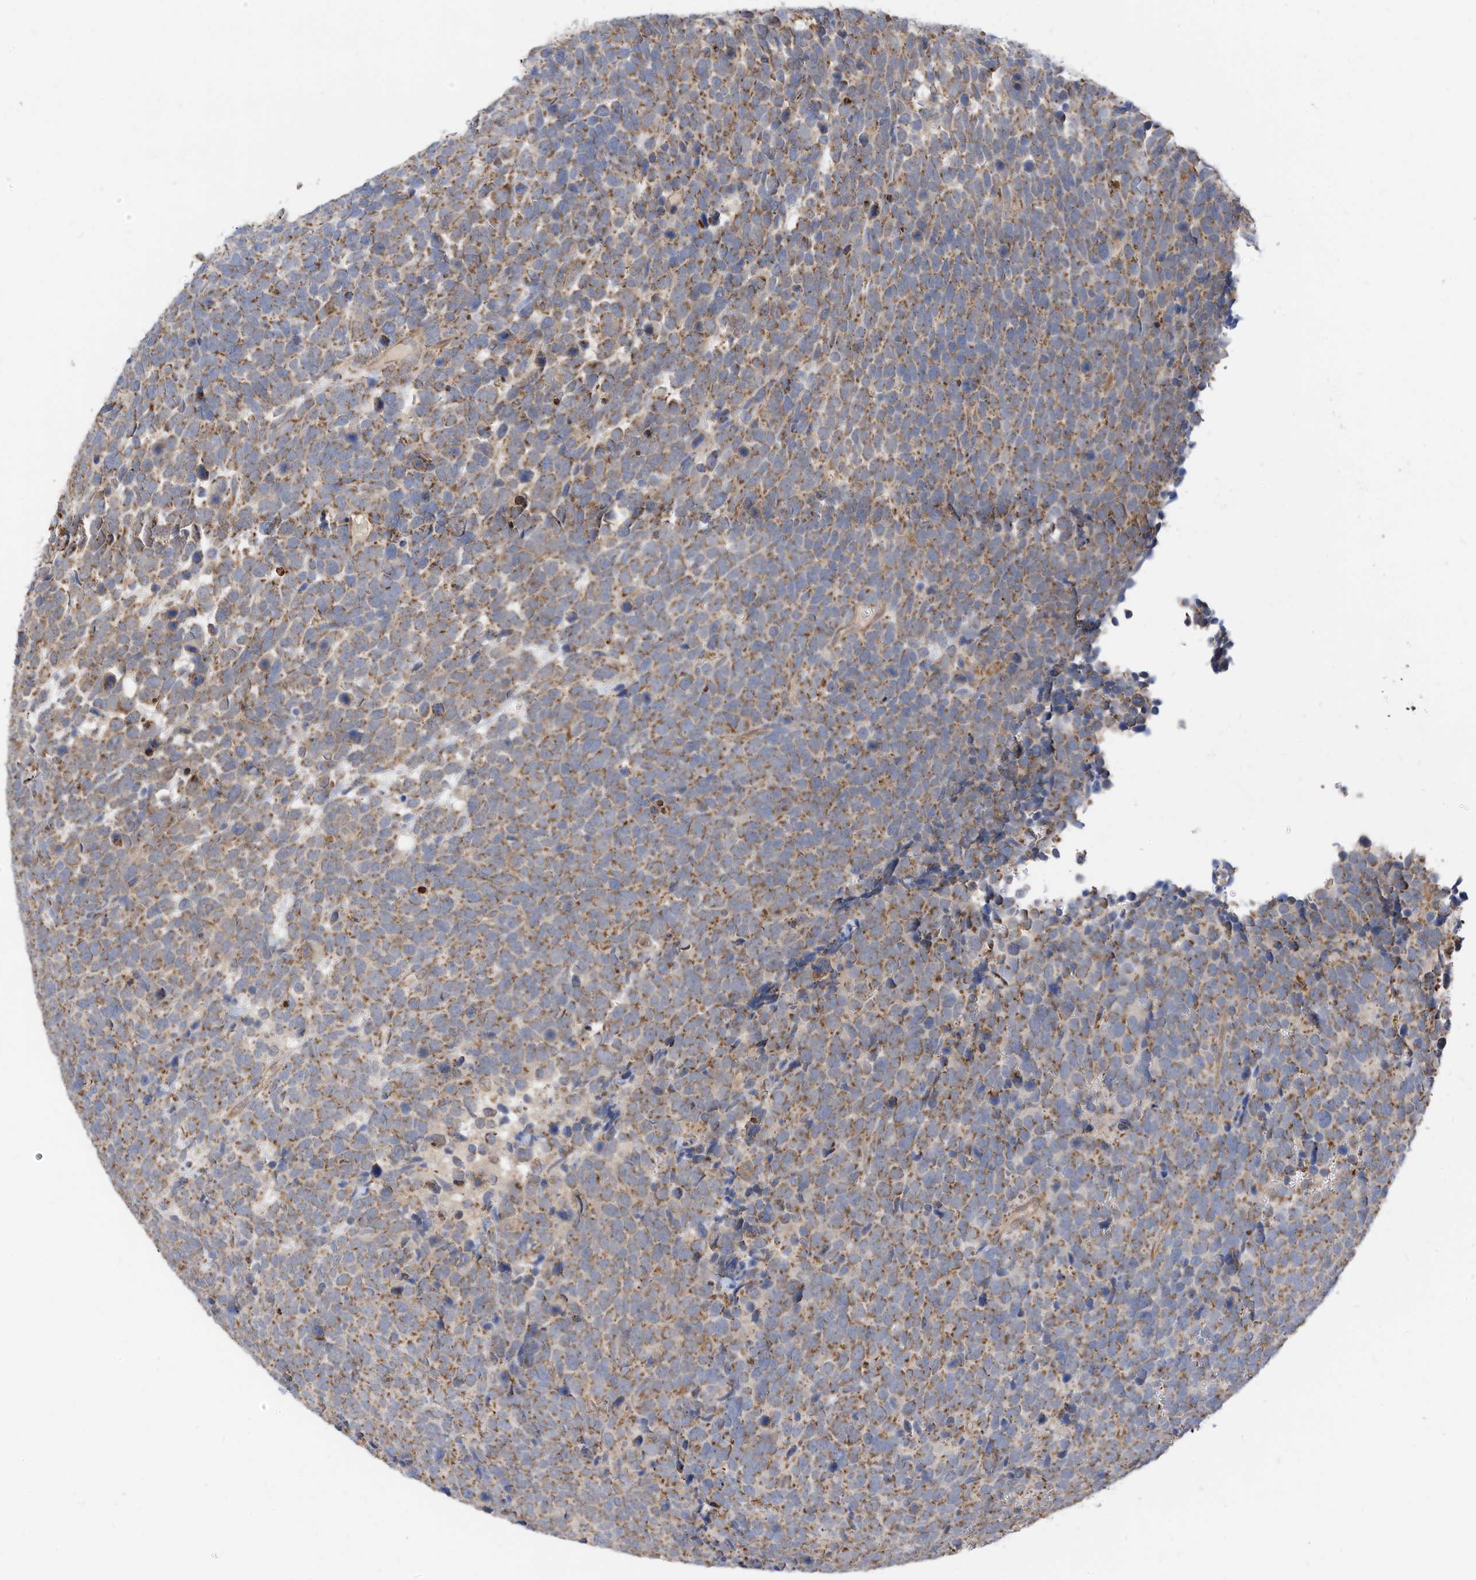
{"staining": {"intensity": "moderate", "quantity": ">75%", "location": "cytoplasmic/membranous"}, "tissue": "urothelial cancer", "cell_type": "Tumor cells", "image_type": "cancer", "snomed": [{"axis": "morphology", "description": "Urothelial carcinoma, High grade"}, {"axis": "topography", "description": "Urinary bladder"}], "caption": "DAB (3,3'-diaminobenzidine) immunohistochemical staining of urothelial cancer reveals moderate cytoplasmic/membranous protein positivity in approximately >75% of tumor cells.", "gene": "METTL6", "patient": {"sex": "female", "age": 82}}